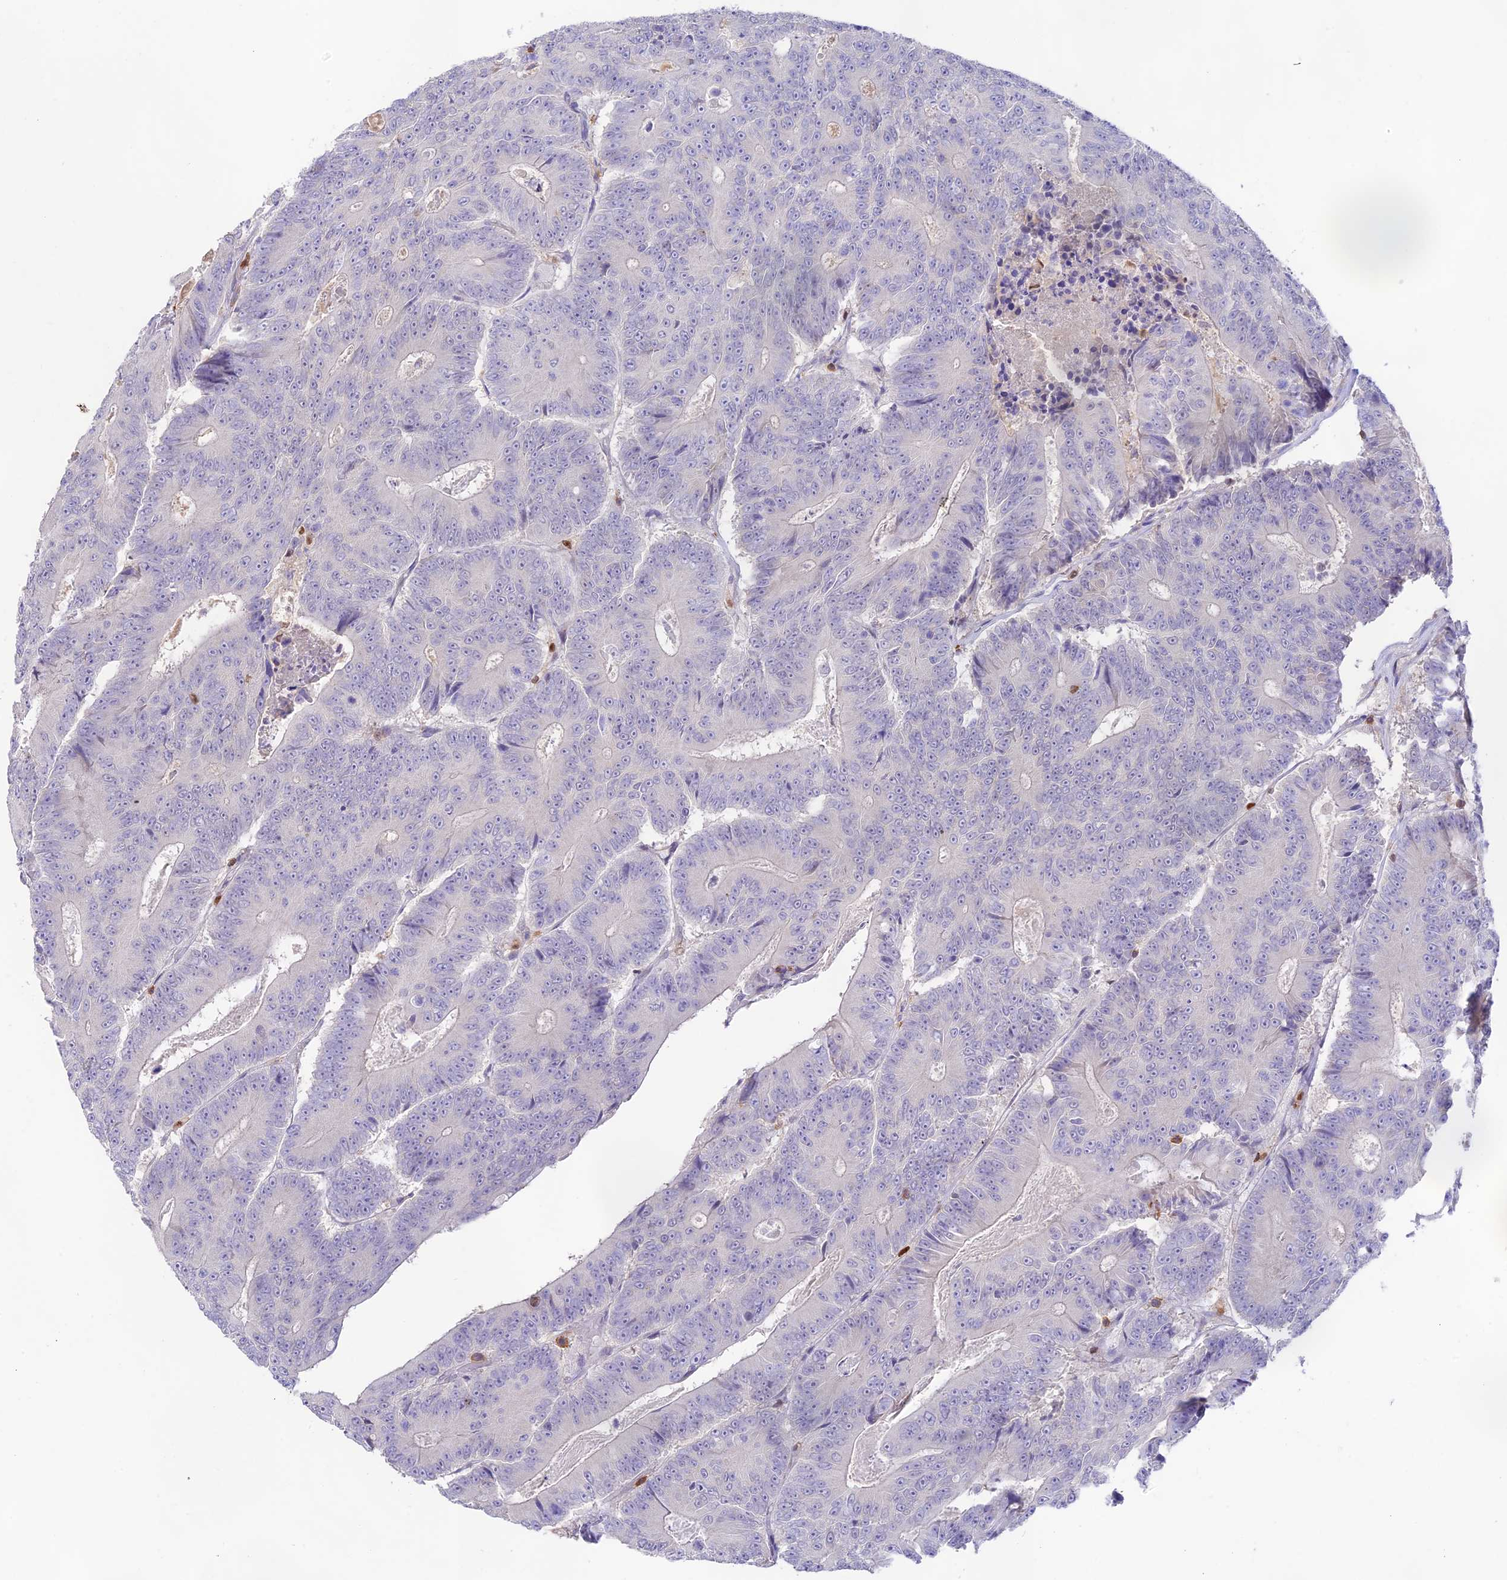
{"staining": {"intensity": "negative", "quantity": "none", "location": "none"}, "tissue": "colorectal cancer", "cell_type": "Tumor cells", "image_type": "cancer", "snomed": [{"axis": "morphology", "description": "Adenocarcinoma, NOS"}, {"axis": "topography", "description": "Colon"}], "caption": "Immunohistochemical staining of adenocarcinoma (colorectal) exhibits no significant expression in tumor cells. (DAB (3,3'-diaminobenzidine) IHC with hematoxylin counter stain).", "gene": "DENND1C", "patient": {"sex": "male", "age": 83}}